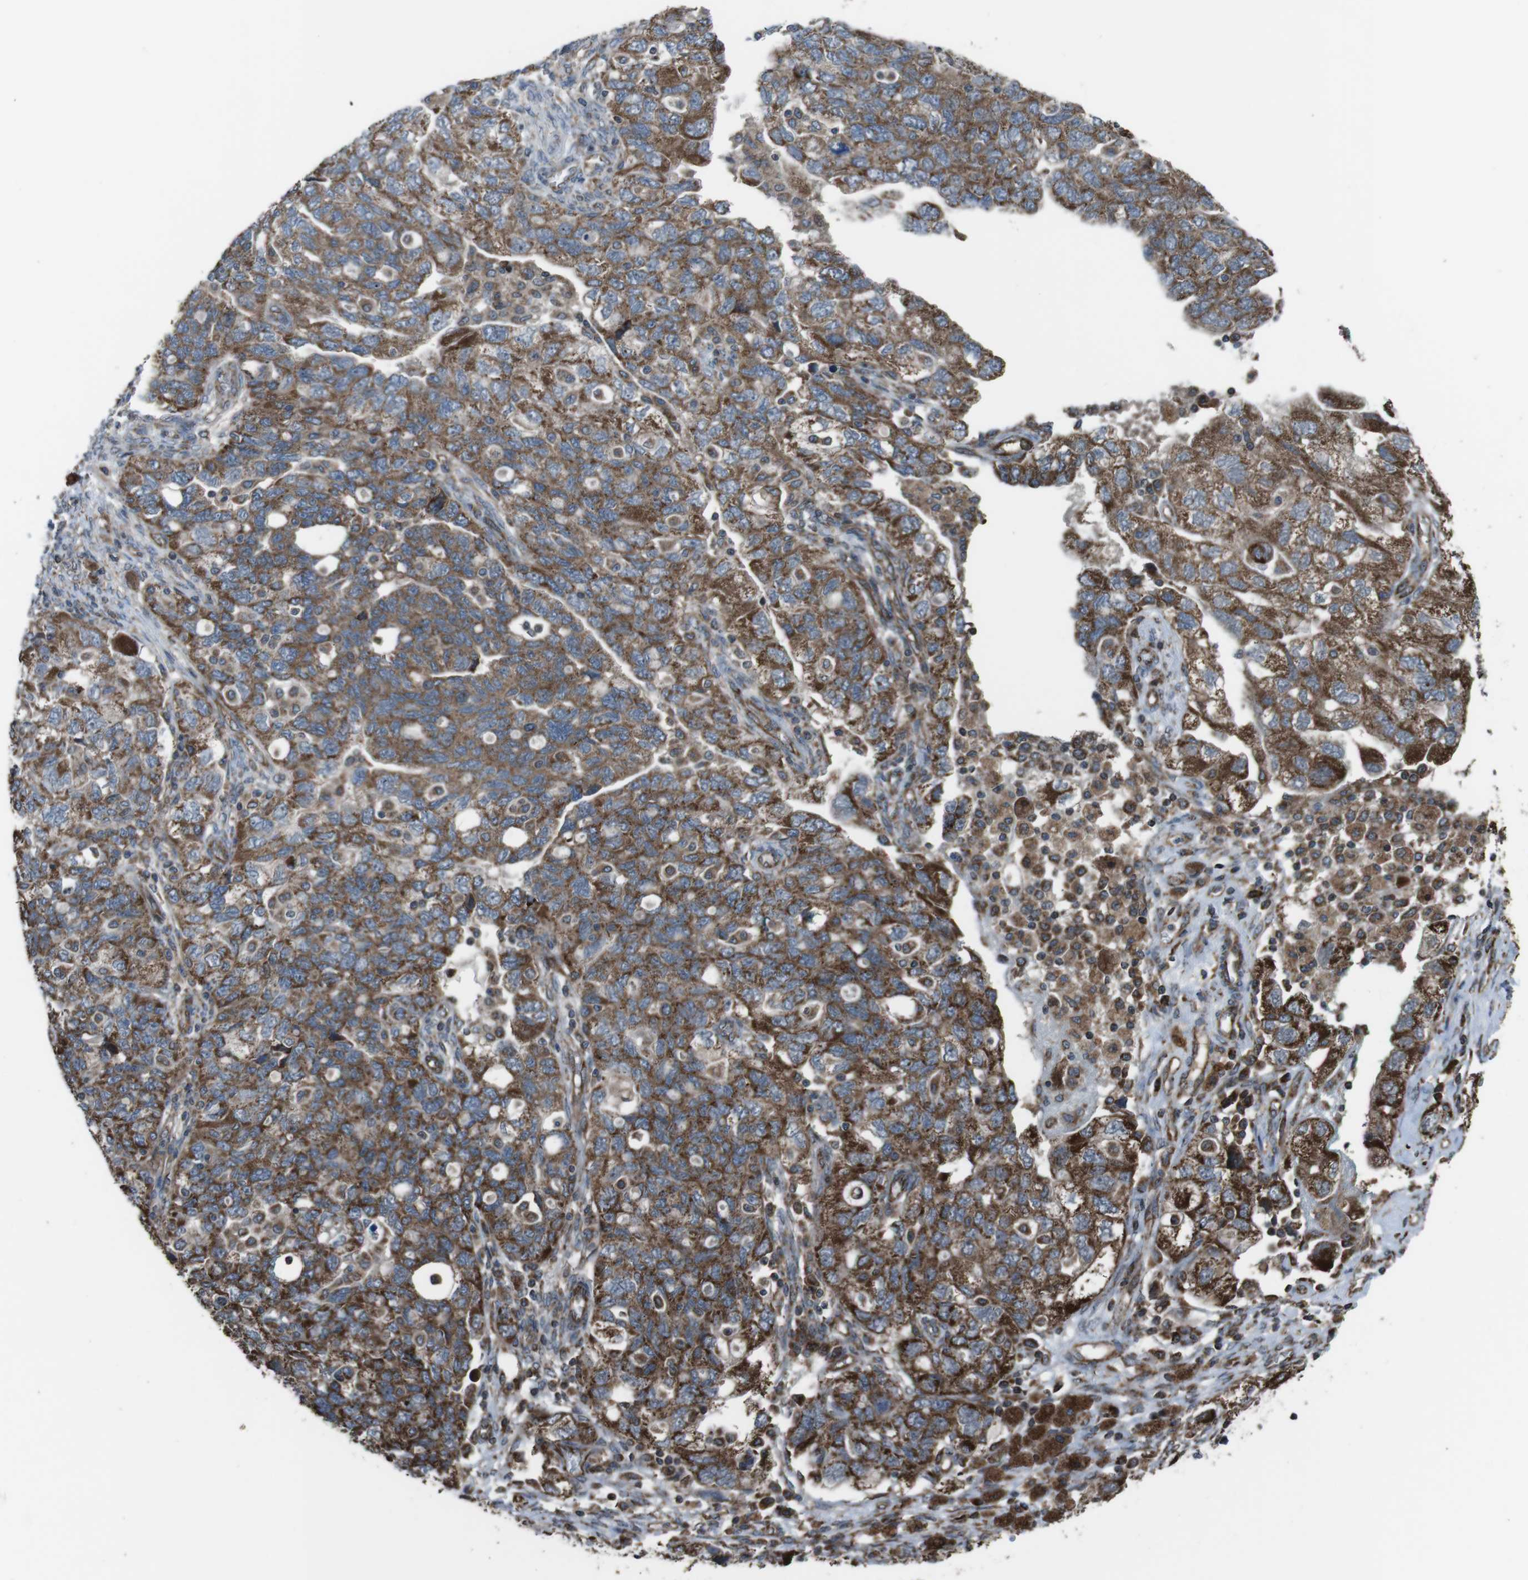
{"staining": {"intensity": "strong", "quantity": ">75%", "location": "cytoplasmic/membranous"}, "tissue": "ovarian cancer", "cell_type": "Tumor cells", "image_type": "cancer", "snomed": [{"axis": "morphology", "description": "Carcinoma, NOS"}, {"axis": "morphology", "description": "Cystadenocarcinoma, serous, NOS"}, {"axis": "topography", "description": "Ovary"}], "caption": "Human ovarian cancer (carcinoma) stained with a brown dye reveals strong cytoplasmic/membranous positive positivity in approximately >75% of tumor cells.", "gene": "GIMAP8", "patient": {"sex": "female", "age": 69}}